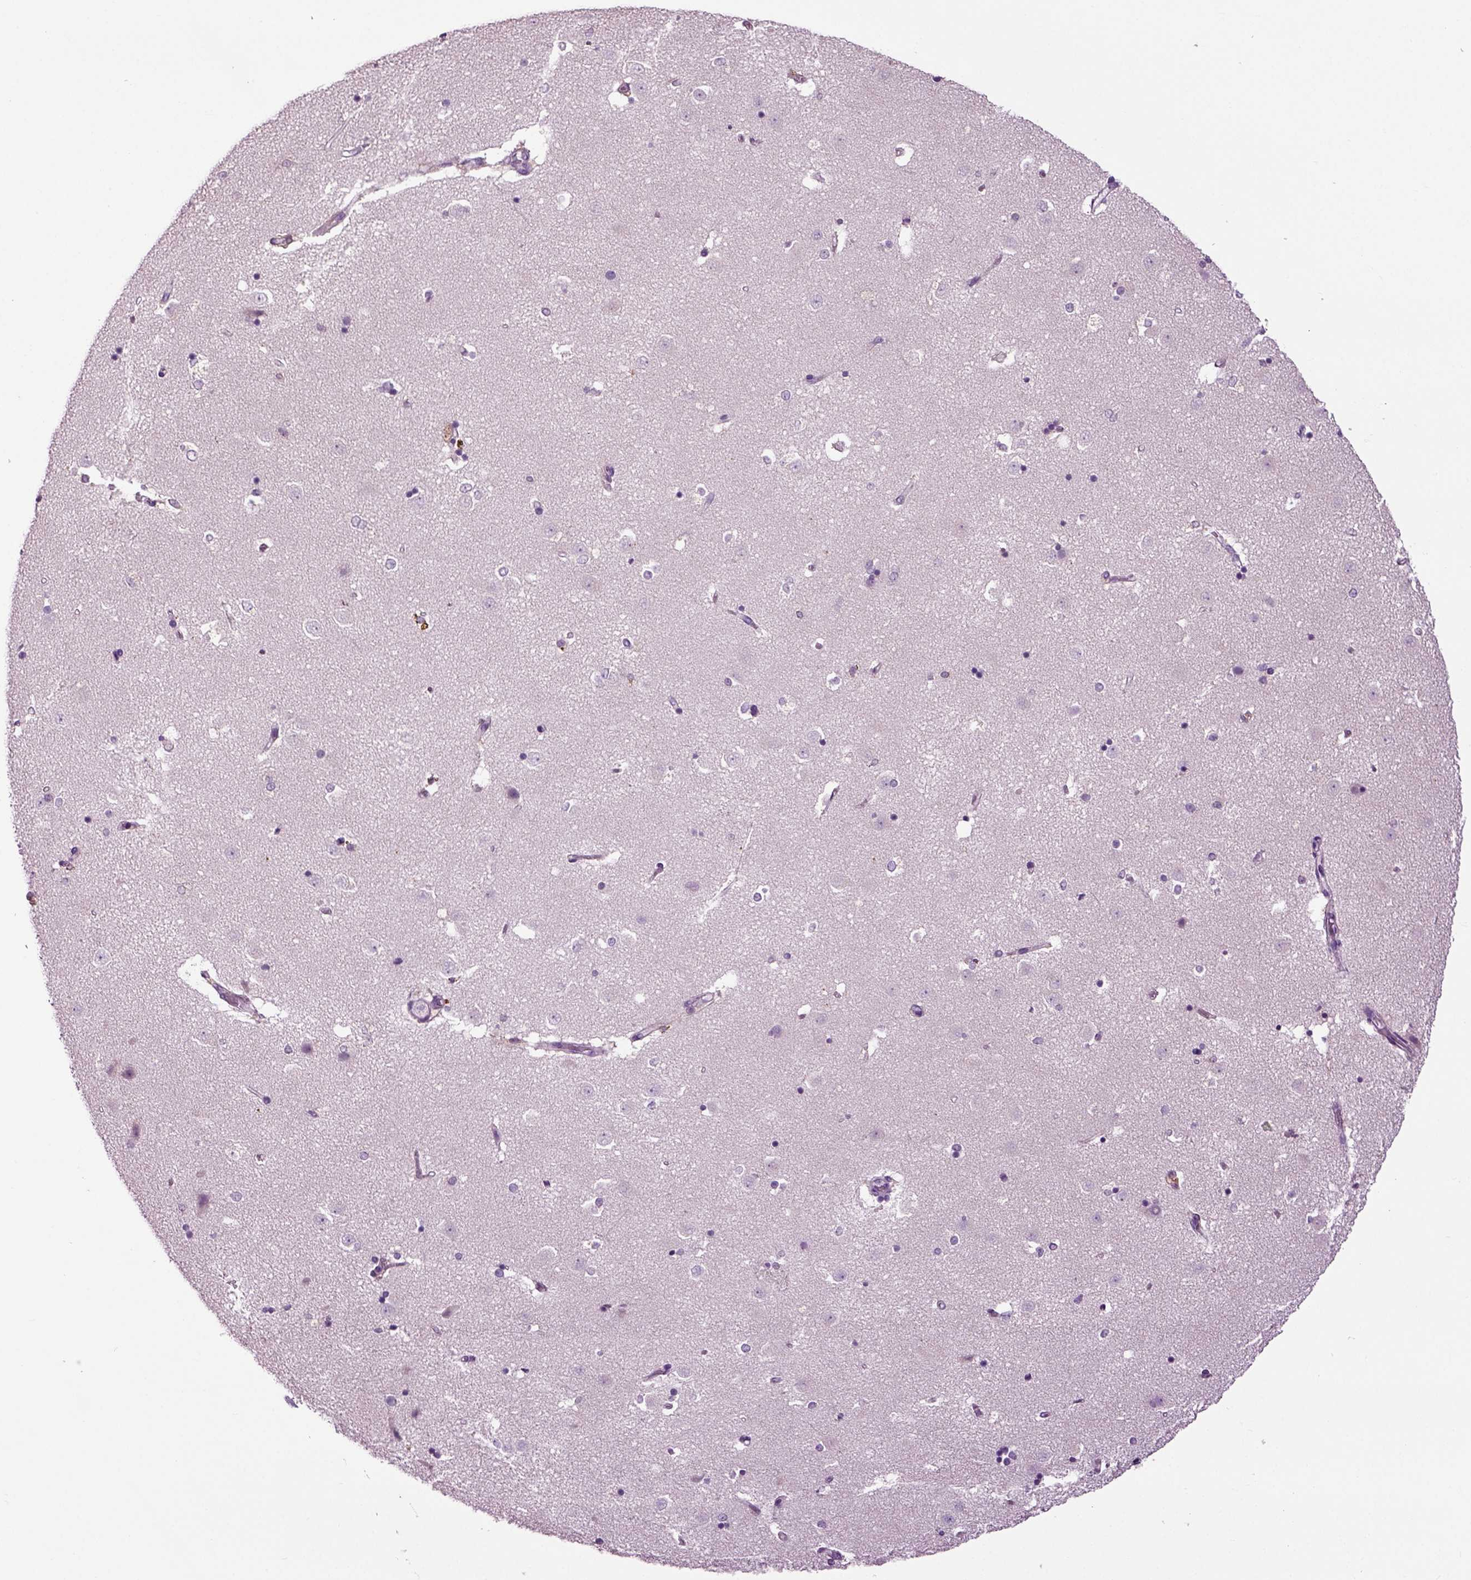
{"staining": {"intensity": "negative", "quantity": "none", "location": "none"}, "tissue": "caudate", "cell_type": "Glial cells", "image_type": "normal", "snomed": [{"axis": "morphology", "description": "Normal tissue, NOS"}, {"axis": "topography", "description": "Lateral ventricle wall"}], "caption": "This is a micrograph of immunohistochemistry (IHC) staining of benign caudate, which shows no positivity in glial cells. Brightfield microscopy of IHC stained with DAB (brown) and hematoxylin (blue), captured at high magnification.", "gene": "DNAH10", "patient": {"sex": "male", "age": 51}}